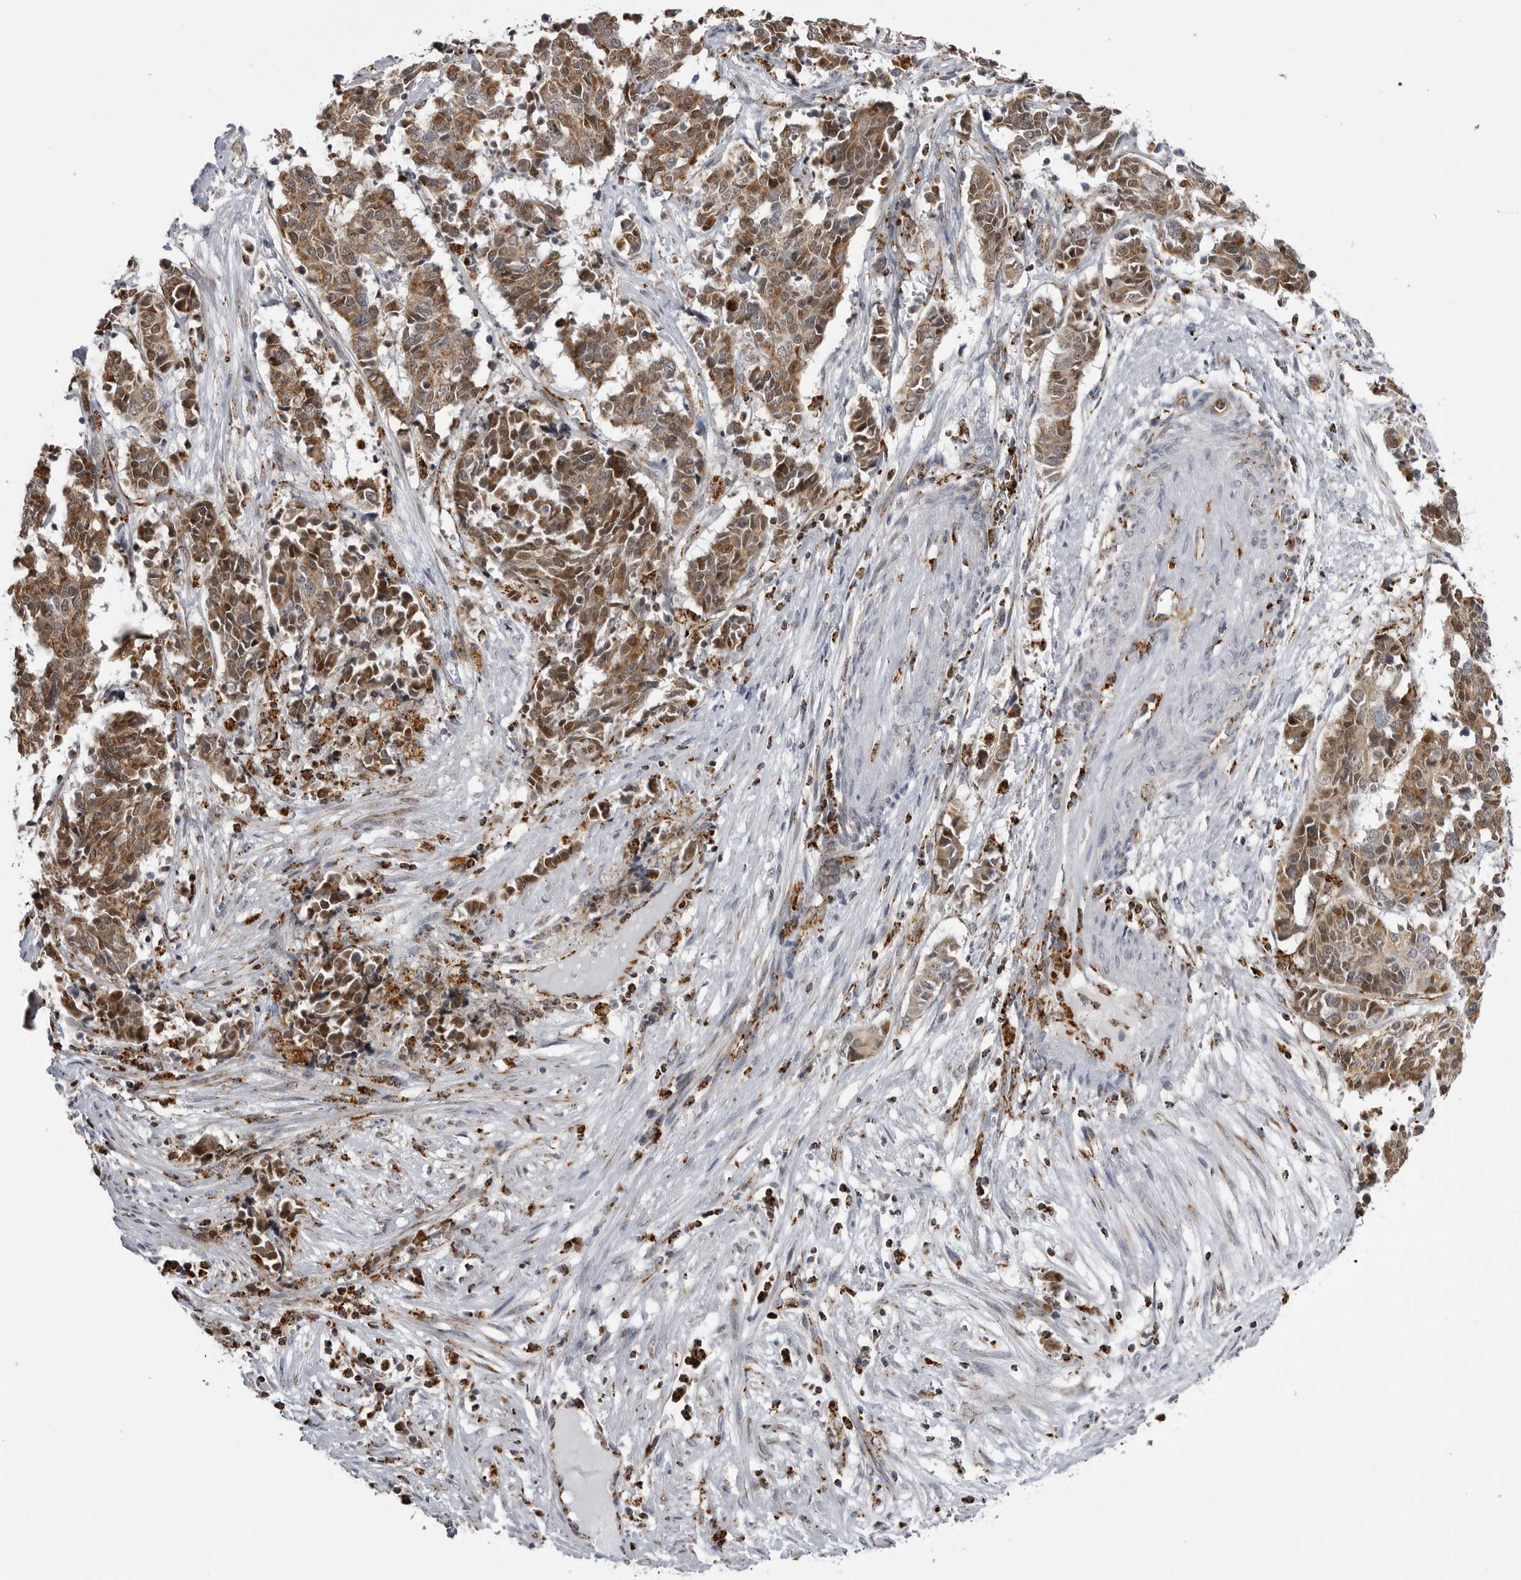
{"staining": {"intensity": "moderate", "quantity": ">75%", "location": "cytoplasmic/membranous"}, "tissue": "cervical cancer", "cell_type": "Tumor cells", "image_type": "cancer", "snomed": [{"axis": "morphology", "description": "Normal tissue, NOS"}, {"axis": "morphology", "description": "Squamous cell carcinoma, NOS"}, {"axis": "topography", "description": "Cervix"}], "caption": "Cervical cancer (squamous cell carcinoma) stained for a protein (brown) demonstrates moderate cytoplasmic/membranous positive expression in about >75% of tumor cells.", "gene": "COX5A", "patient": {"sex": "female", "age": 35}}